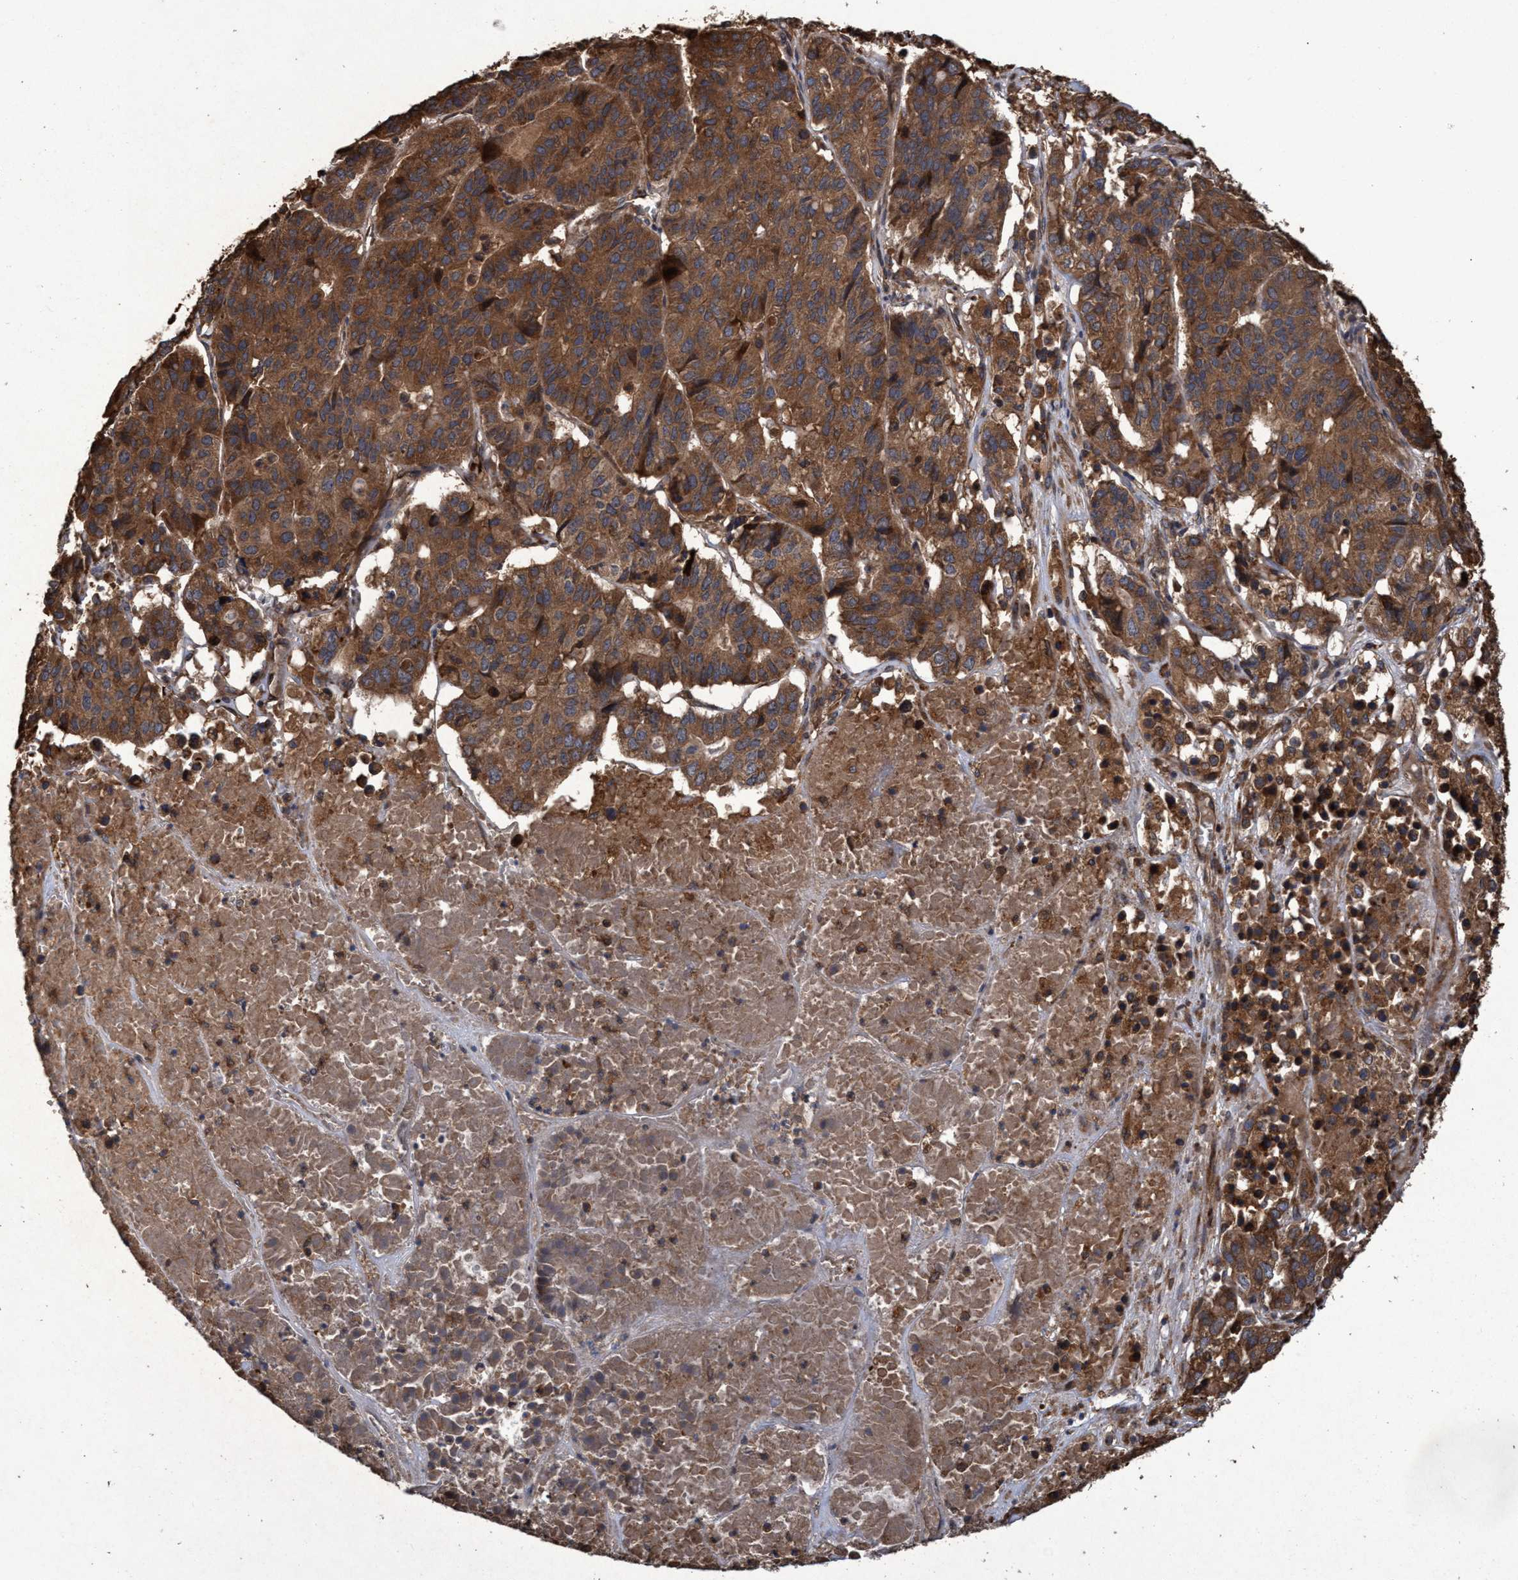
{"staining": {"intensity": "strong", "quantity": ">75%", "location": "cytoplasmic/membranous"}, "tissue": "pancreatic cancer", "cell_type": "Tumor cells", "image_type": "cancer", "snomed": [{"axis": "morphology", "description": "Adenocarcinoma, NOS"}, {"axis": "topography", "description": "Pancreas"}], "caption": "The immunohistochemical stain shows strong cytoplasmic/membranous expression in tumor cells of pancreatic adenocarcinoma tissue. The protein is stained brown, and the nuclei are stained in blue (DAB IHC with brightfield microscopy, high magnification).", "gene": "CHMP6", "patient": {"sex": "male", "age": 50}}